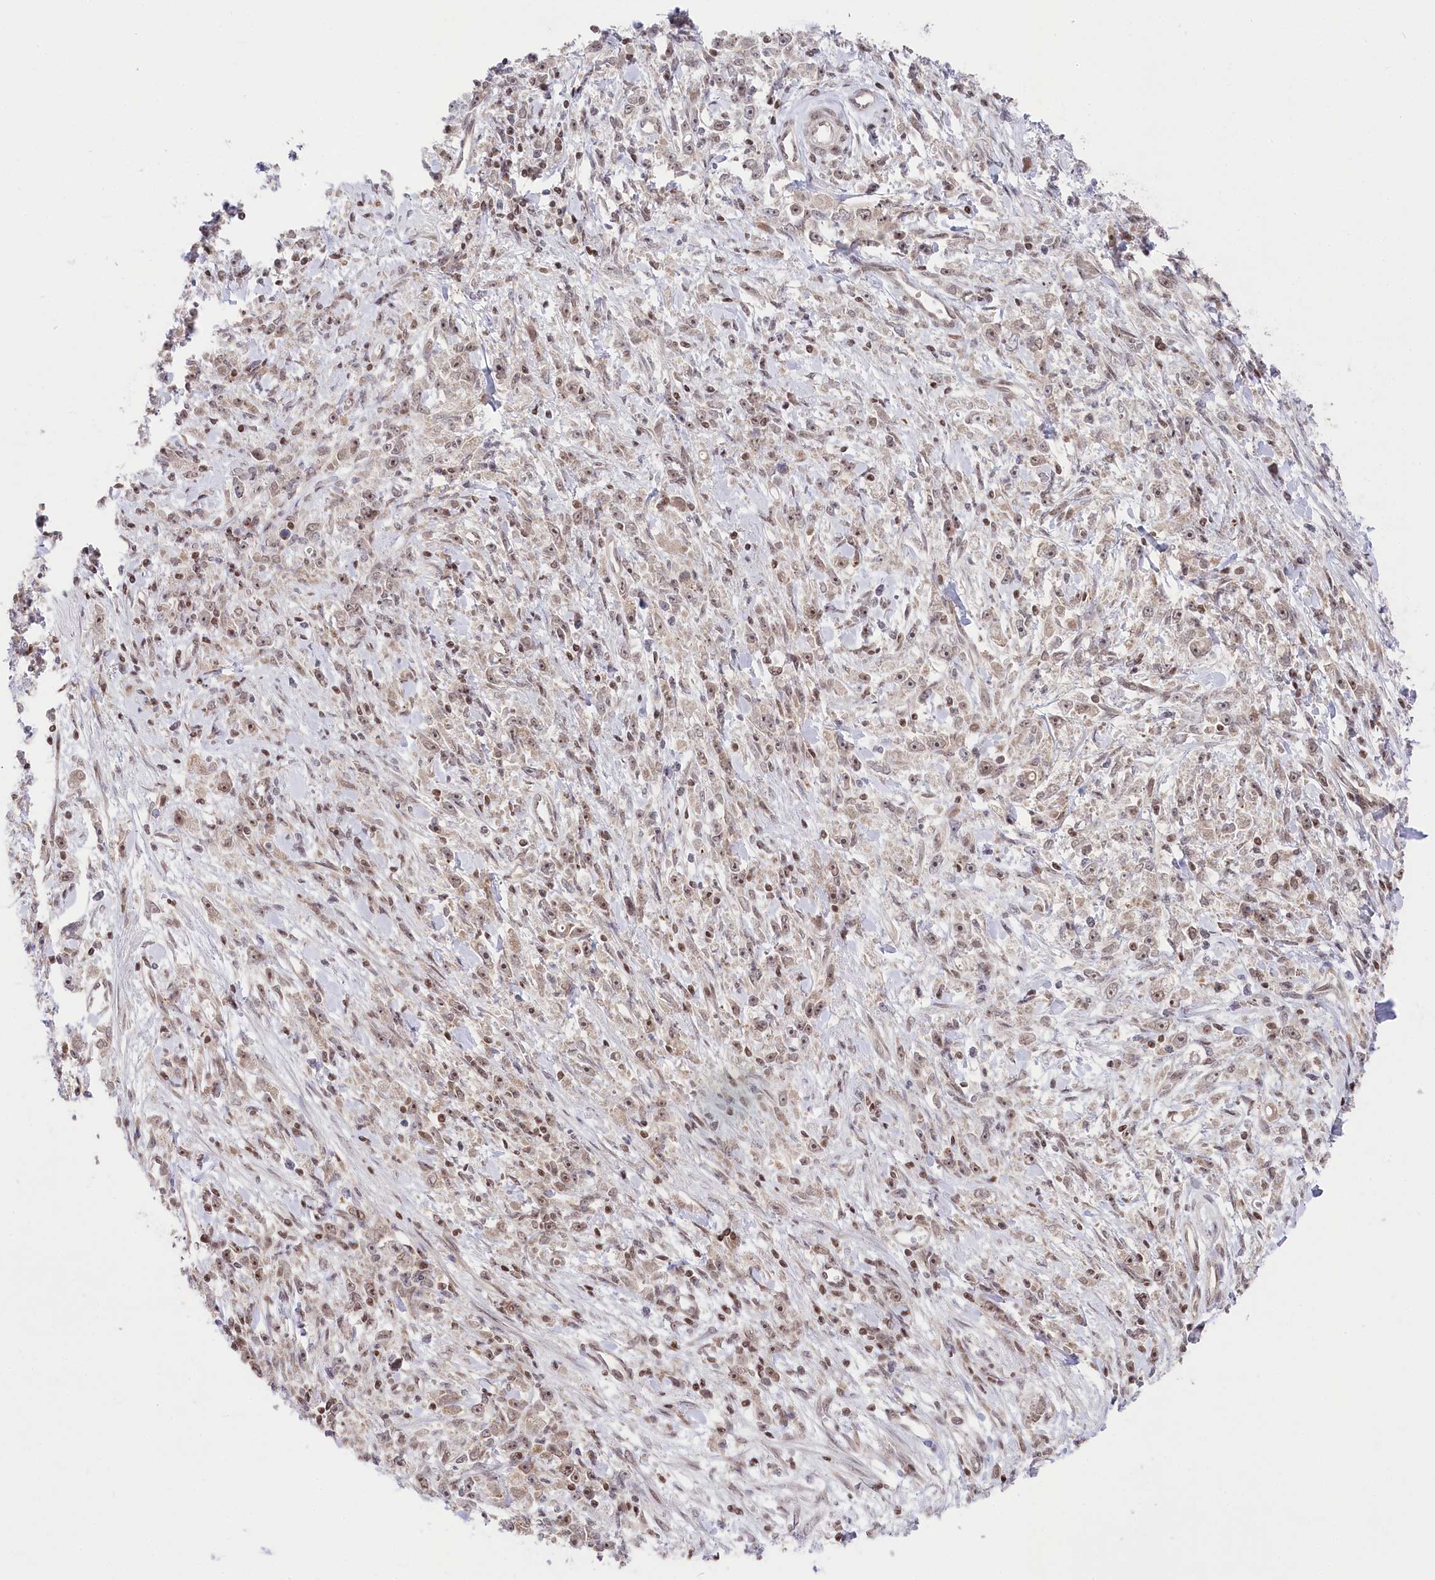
{"staining": {"intensity": "weak", "quantity": "25%-75%", "location": "nuclear"}, "tissue": "stomach cancer", "cell_type": "Tumor cells", "image_type": "cancer", "snomed": [{"axis": "morphology", "description": "Adenocarcinoma, NOS"}, {"axis": "topography", "description": "Stomach"}], "caption": "Human adenocarcinoma (stomach) stained with a brown dye demonstrates weak nuclear positive expression in about 25%-75% of tumor cells.", "gene": "CGGBP1", "patient": {"sex": "female", "age": 59}}